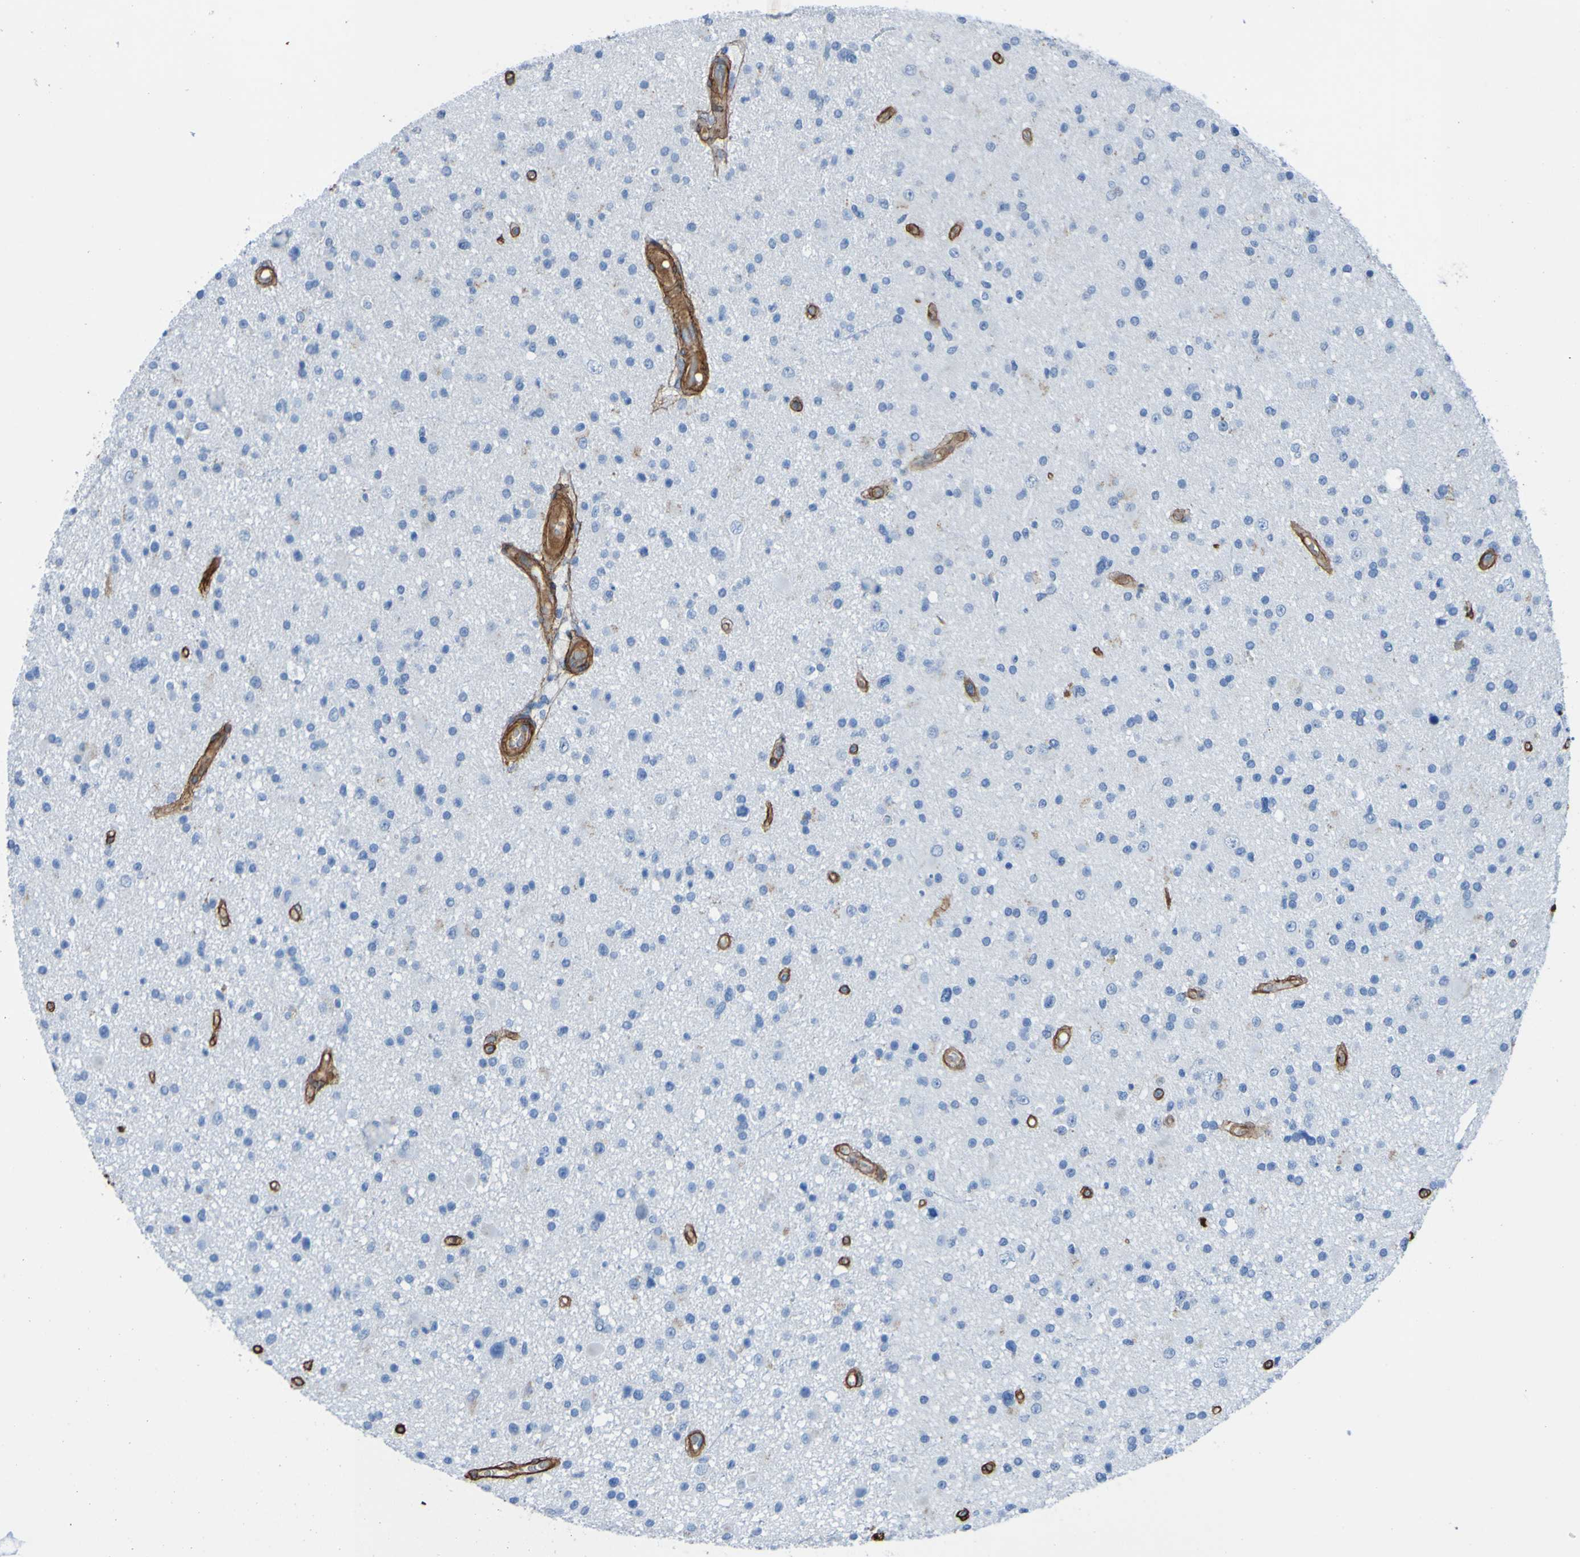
{"staining": {"intensity": "negative", "quantity": "none", "location": "none"}, "tissue": "glioma", "cell_type": "Tumor cells", "image_type": "cancer", "snomed": [{"axis": "morphology", "description": "Glioma, malignant, High grade"}, {"axis": "topography", "description": "Brain"}], "caption": "This is an immunohistochemistry histopathology image of human glioma. There is no staining in tumor cells.", "gene": "COL4A2", "patient": {"sex": "male", "age": 33}}